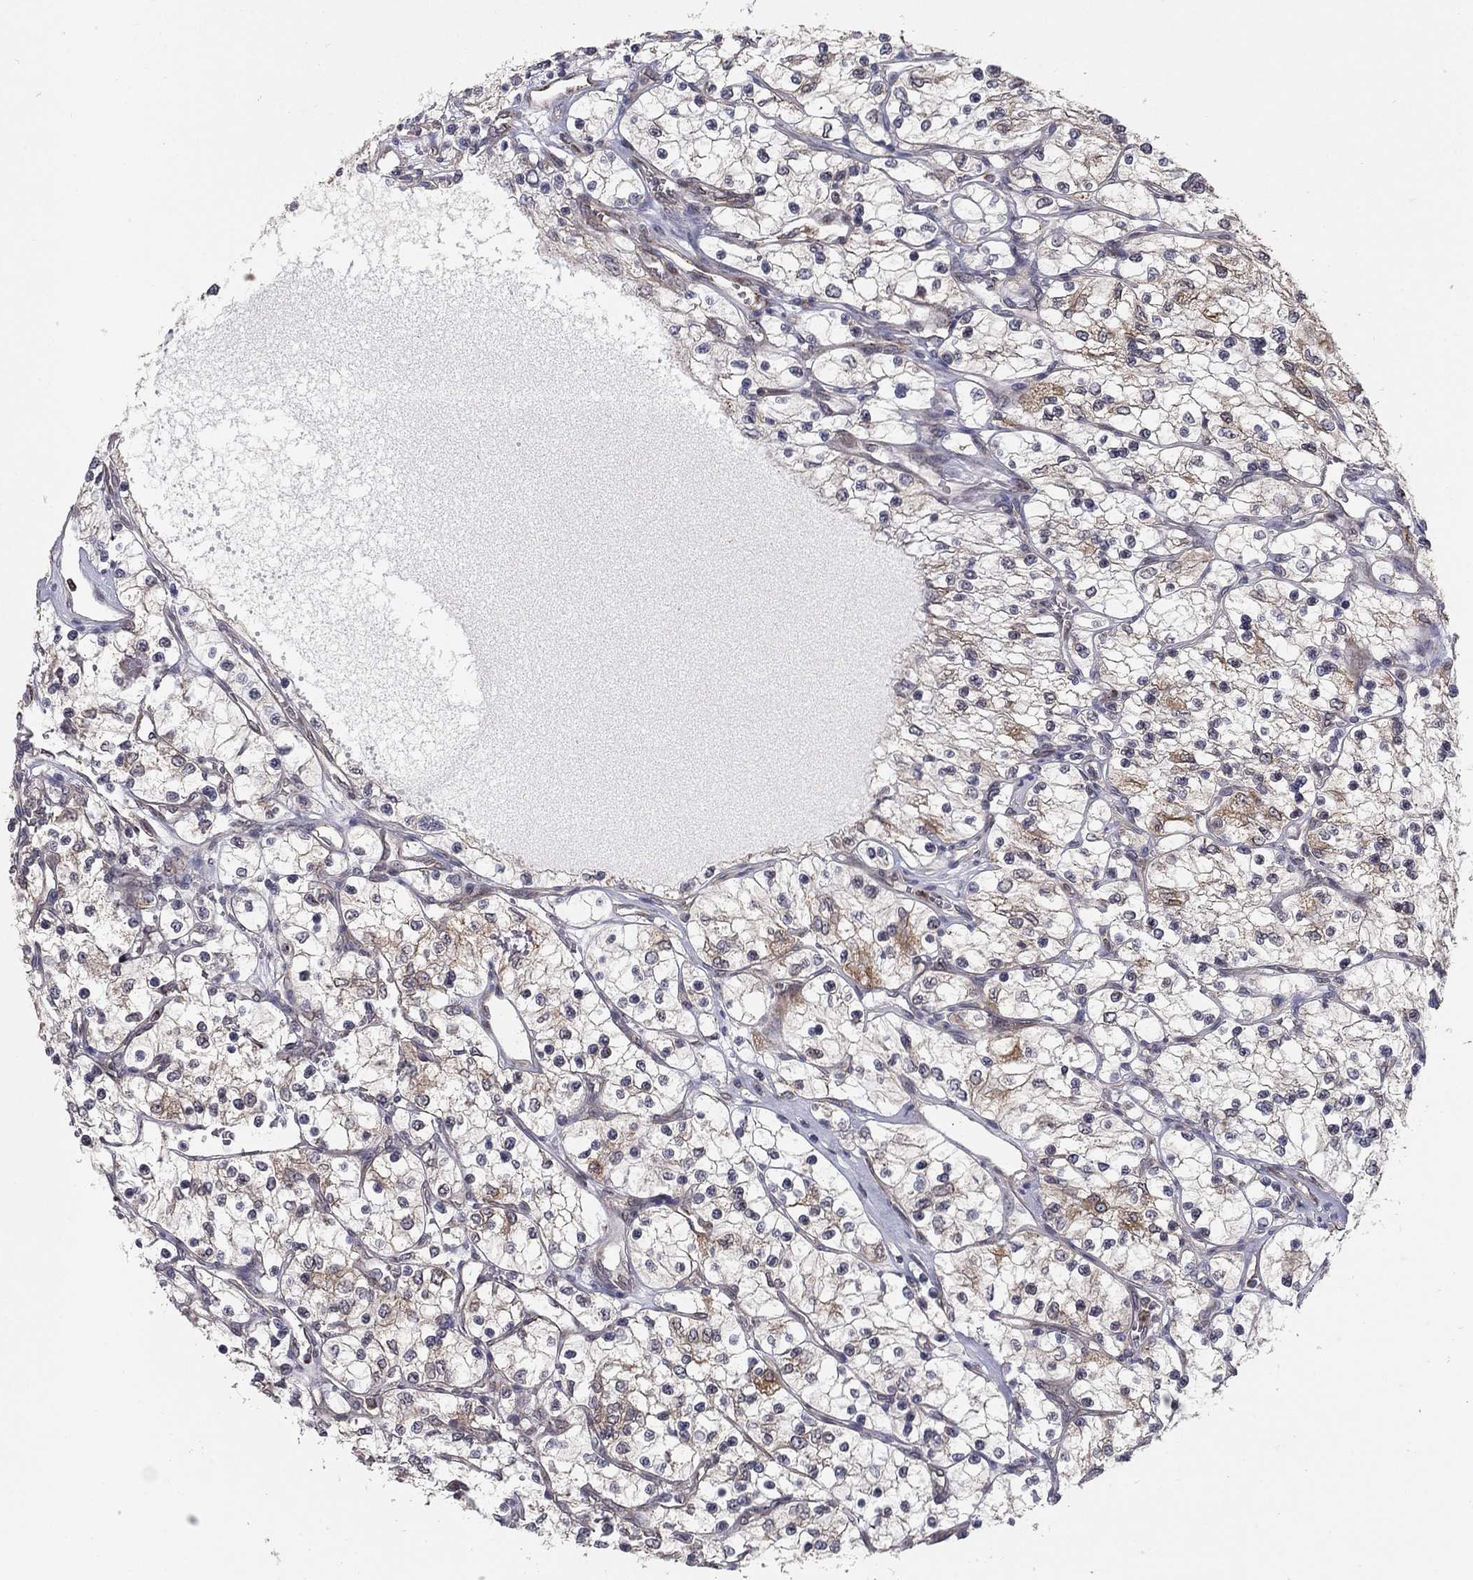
{"staining": {"intensity": "weak", "quantity": "<25%", "location": "cytoplasmic/membranous"}, "tissue": "renal cancer", "cell_type": "Tumor cells", "image_type": "cancer", "snomed": [{"axis": "morphology", "description": "Adenocarcinoma, NOS"}, {"axis": "topography", "description": "Kidney"}], "caption": "Human renal adenocarcinoma stained for a protein using immunohistochemistry displays no staining in tumor cells.", "gene": "YIF1A", "patient": {"sex": "female", "age": 69}}